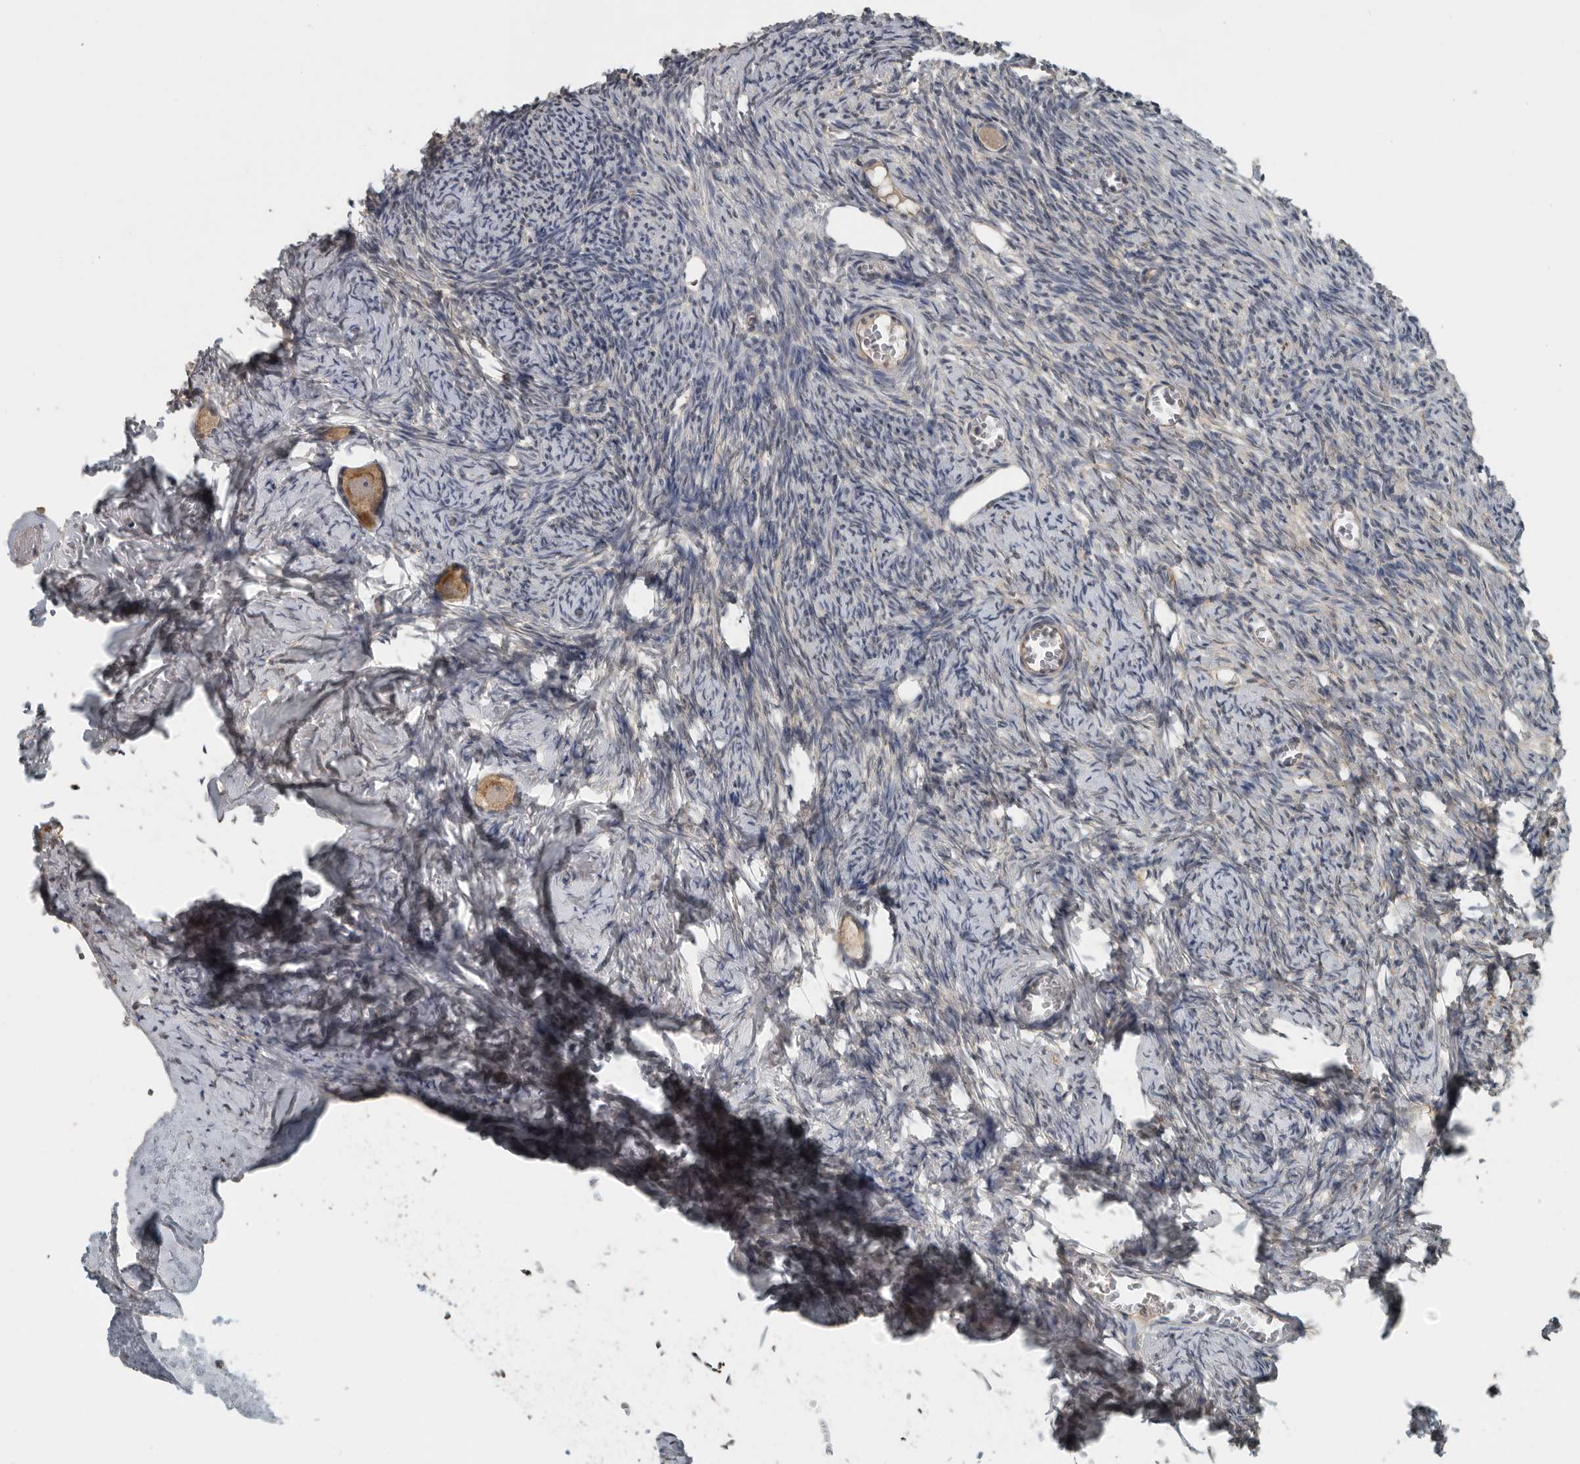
{"staining": {"intensity": "moderate", "quantity": ">75%", "location": "cytoplasmic/membranous"}, "tissue": "ovary", "cell_type": "Follicle cells", "image_type": "normal", "snomed": [{"axis": "morphology", "description": "Normal tissue, NOS"}, {"axis": "topography", "description": "Ovary"}], "caption": "Normal ovary demonstrates moderate cytoplasmic/membranous expression in about >75% of follicle cells, visualized by immunohistochemistry.", "gene": "AFAP1", "patient": {"sex": "female", "age": 27}}